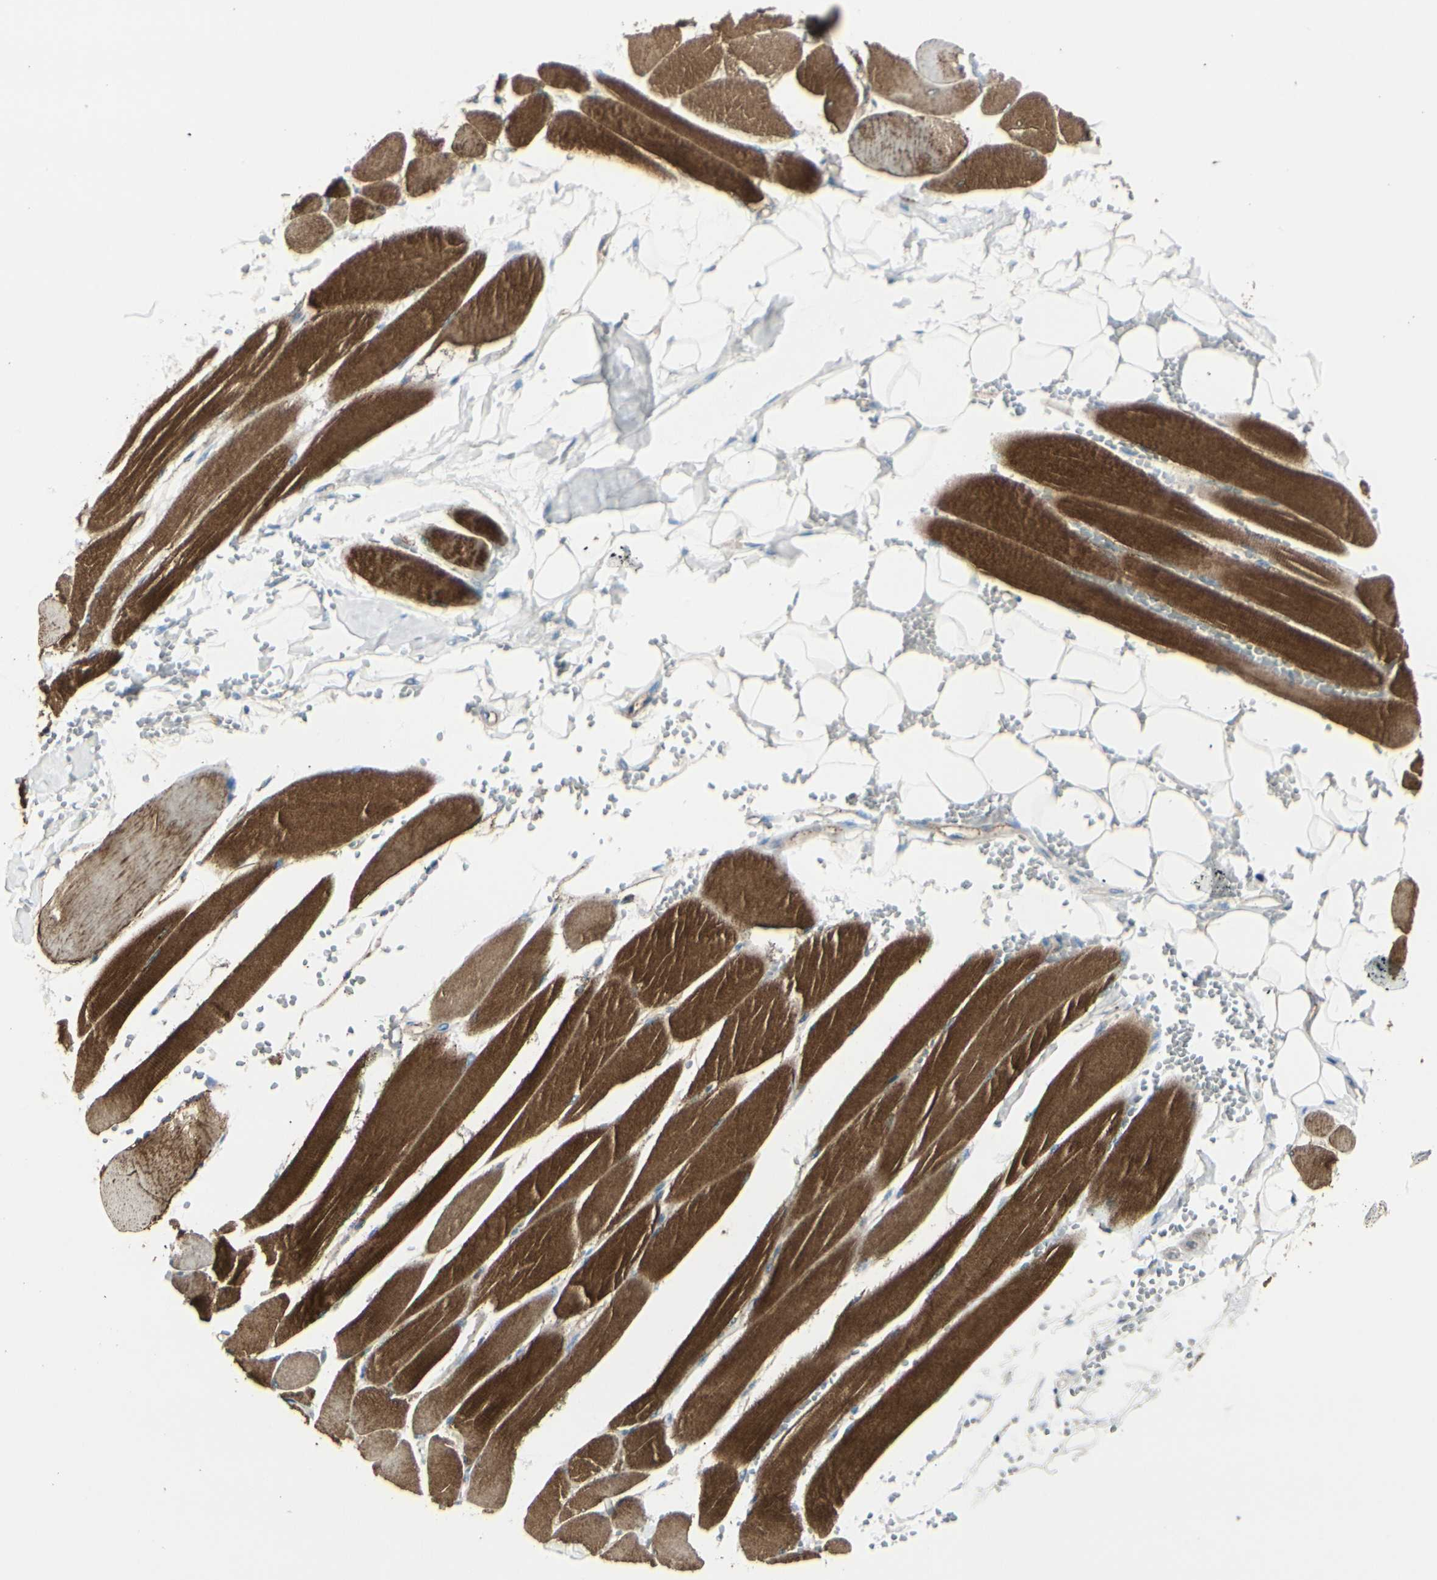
{"staining": {"intensity": "strong", "quantity": ">75%", "location": "cytoplasmic/membranous"}, "tissue": "skeletal muscle", "cell_type": "Myocytes", "image_type": "normal", "snomed": [{"axis": "morphology", "description": "Normal tissue, NOS"}, {"axis": "topography", "description": "Skeletal muscle"}, {"axis": "topography", "description": "Oral tissue"}, {"axis": "topography", "description": "Peripheral nerve tissue"}], "caption": "Myocytes display high levels of strong cytoplasmic/membranous expression in about >75% of cells in unremarkable skeletal muscle. Nuclei are stained in blue.", "gene": "CACNA2D1", "patient": {"sex": "female", "age": 84}}